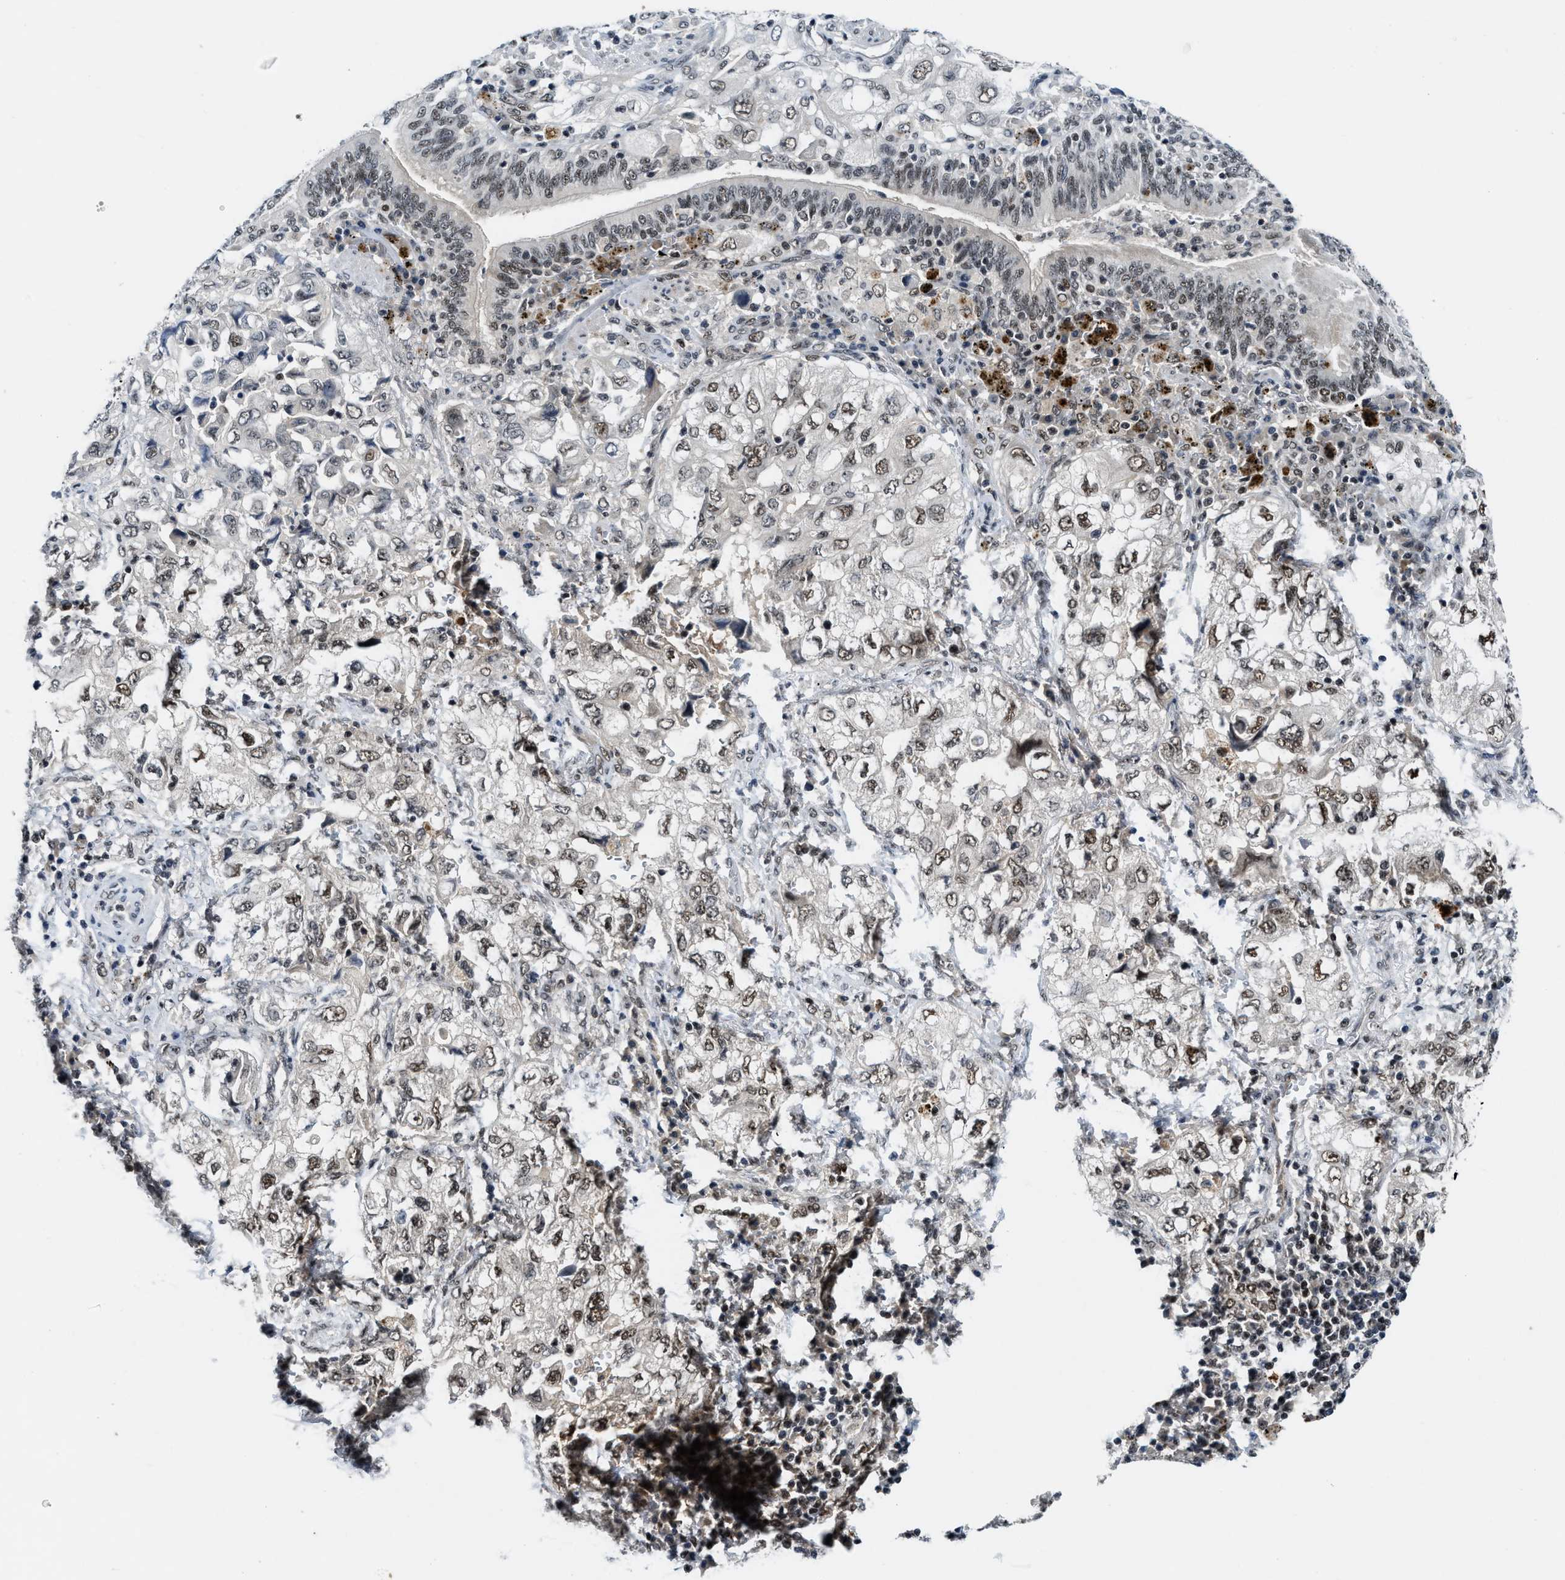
{"staining": {"intensity": "weak", "quantity": "25%-75%", "location": "nuclear"}, "tissue": "lung cancer", "cell_type": "Tumor cells", "image_type": "cancer", "snomed": [{"axis": "morphology", "description": "Adenocarcinoma, NOS"}, {"axis": "topography", "description": "Lung"}], "caption": "Adenocarcinoma (lung) stained with a protein marker shows weak staining in tumor cells.", "gene": "NCOA1", "patient": {"sex": "male", "age": 64}}